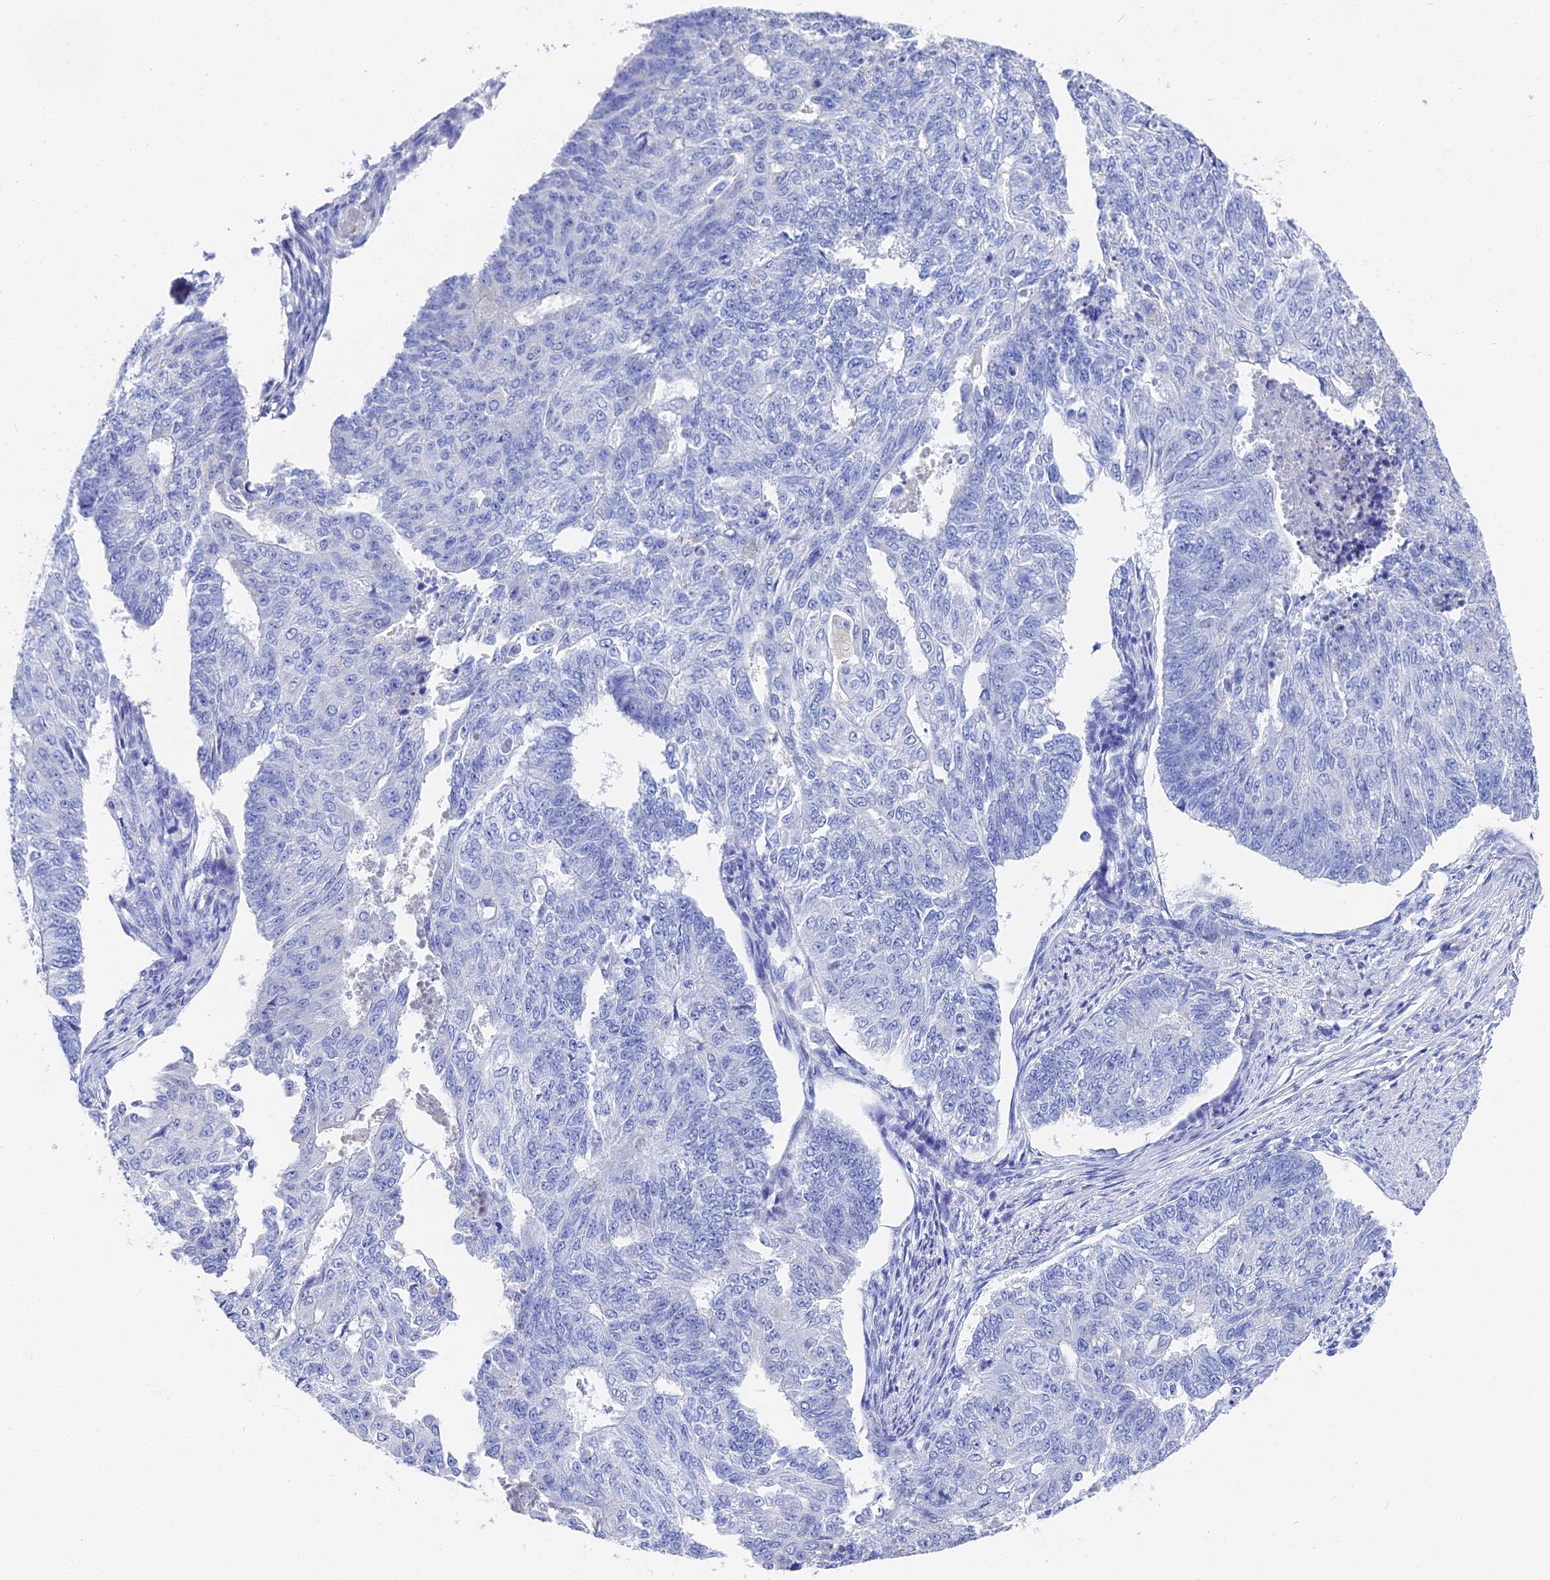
{"staining": {"intensity": "negative", "quantity": "none", "location": "none"}, "tissue": "endometrial cancer", "cell_type": "Tumor cells", "image_type": "cancer", "snomed": [{"axis": "morphology", "description": "Adenocarcinoma, NOS"}, {"axis": "topography", "description": "Endometrium"}], "caption": "This is an immunohistochemistry micrograph of human endometrial cancer (adenocarcinoma). There is no positivity in tumor cells.", "gene": "VPS33B", "patient": {"sex": "female", "age": 32}}